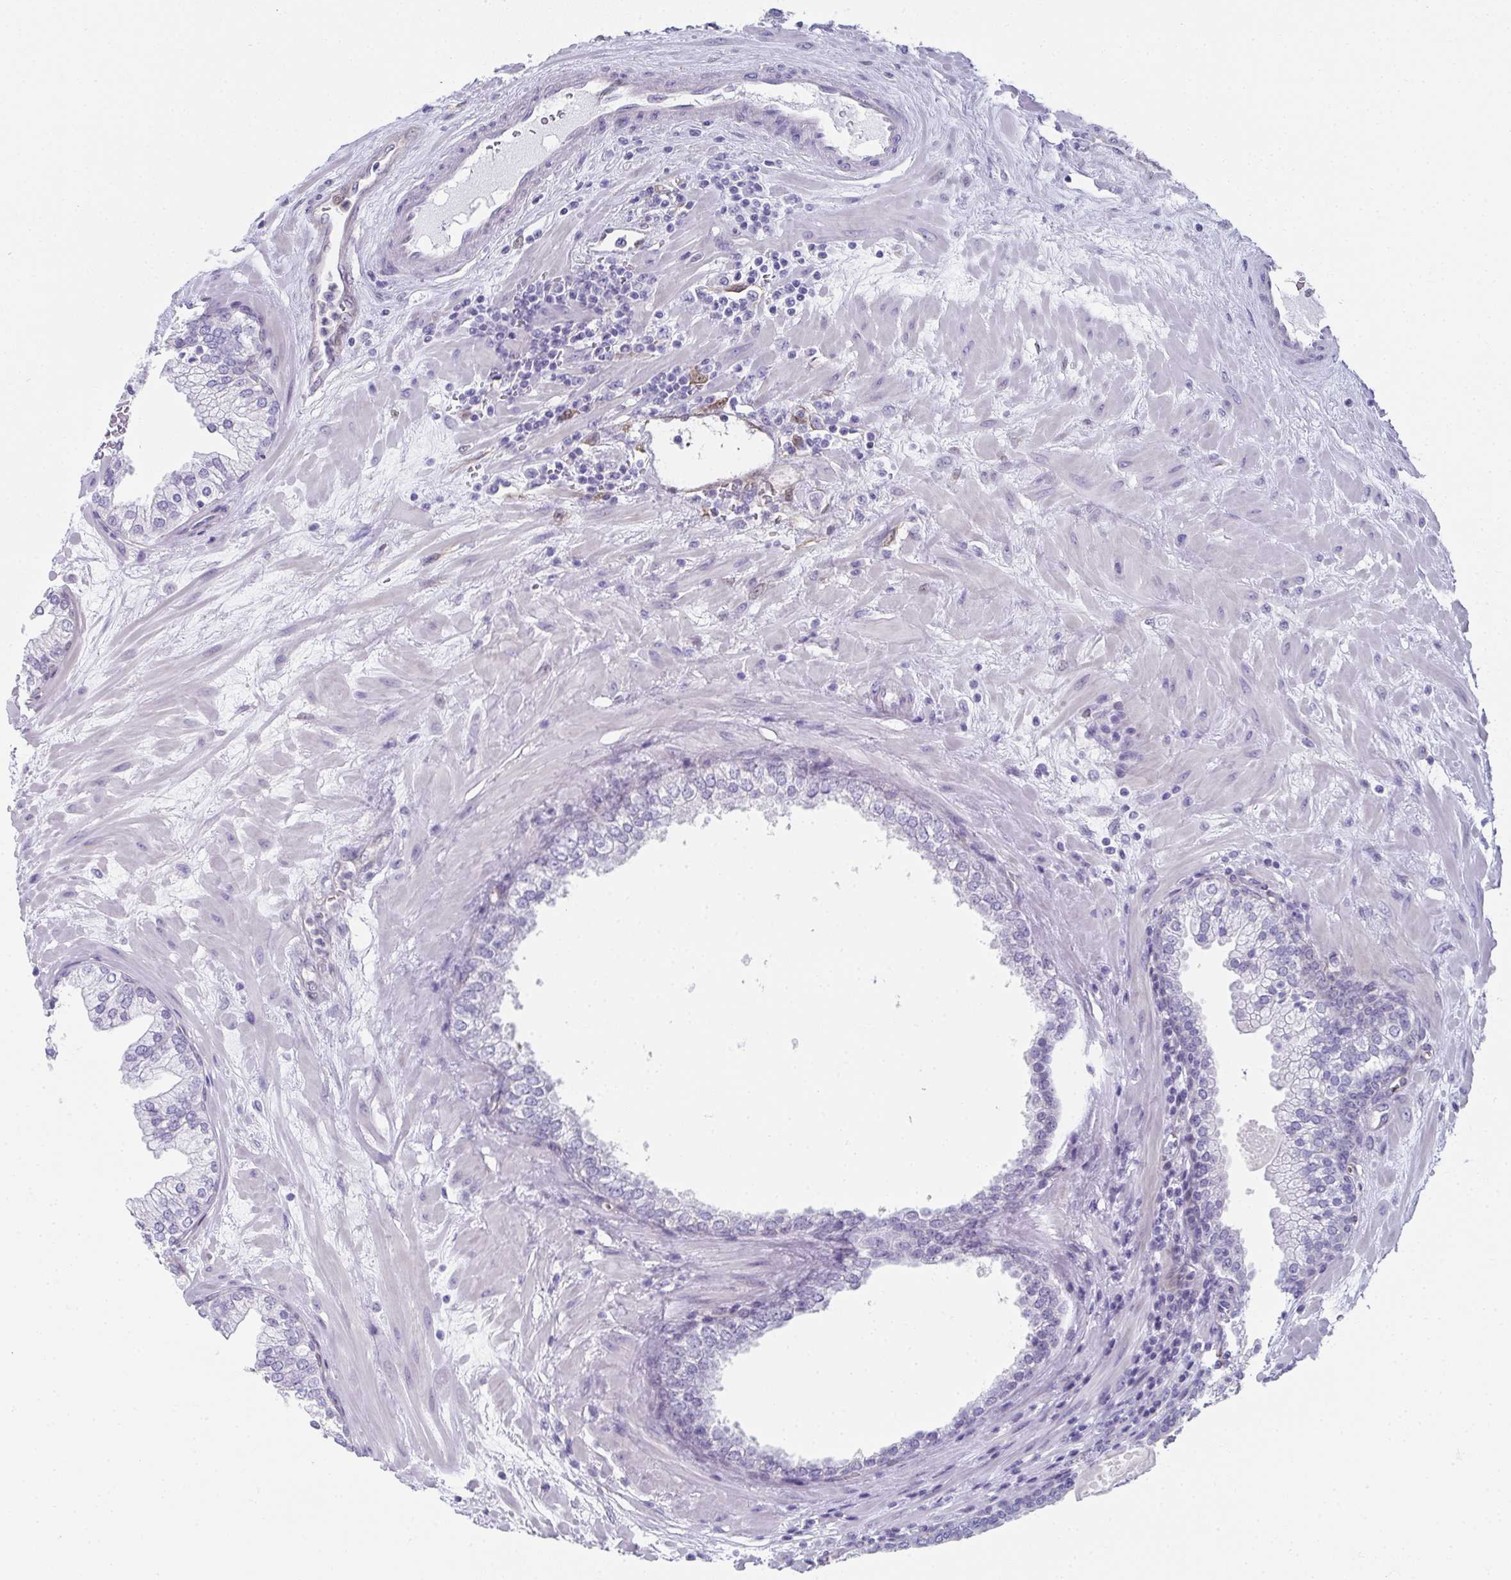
{"staining": {"intensity": "negative", "quantity": "none", "location": "none"}, "tissue": "prostate", "cell_type": "Glandular cells", "image_type": "normal", "snomed": [{"axis": "morphology", "description": "Normal tissue, NOS"}, {"axis": "topography", "description": "Prostate"}, {"axis": "topography", "description": "Peripheral nerve tissue"}], "caption": "This is a micrograph of immunohistochemistry (IHC) staining of benign prostate, which shows no expression in glandular cells.", "gene": "RBP1", "patient": {"sex": "male", "age": 61}}